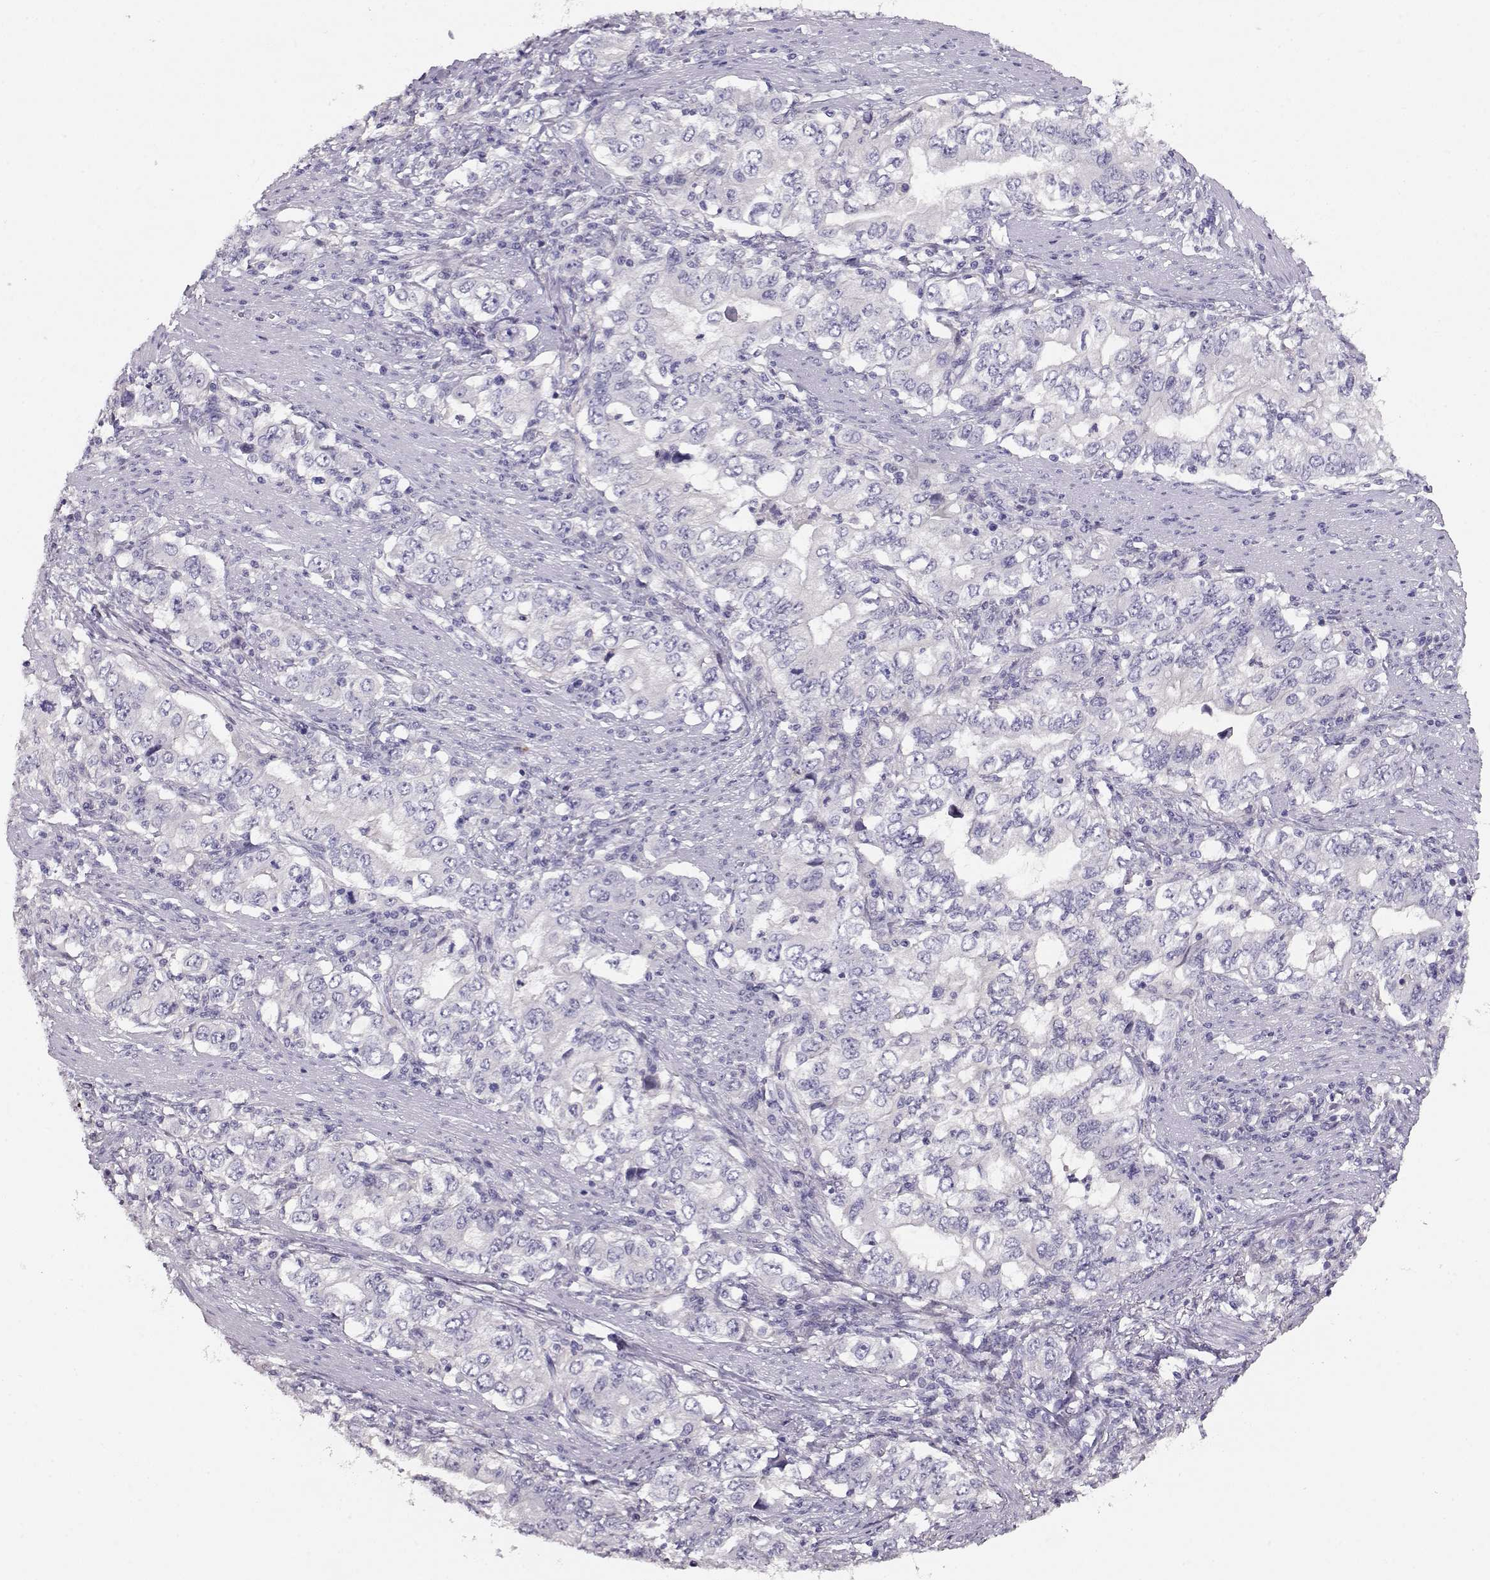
{"staining": {"intensity": "negative", "quantity": "none", "location": "none"}, "tissue": "stomach cancer", "cell_type": "Tumor cells", "image_type": "cancer", "snomed": [{"axis": "morphology", "description": "Adenocarcinoma, NOS"}, {"axis": "topography", "description": "Stomach, lower"}], "caption": "Tumor cells show no significant expression in stomach cancer.", "gene": "NDRG4", "patient": {"sex": "female", "age": 72}}